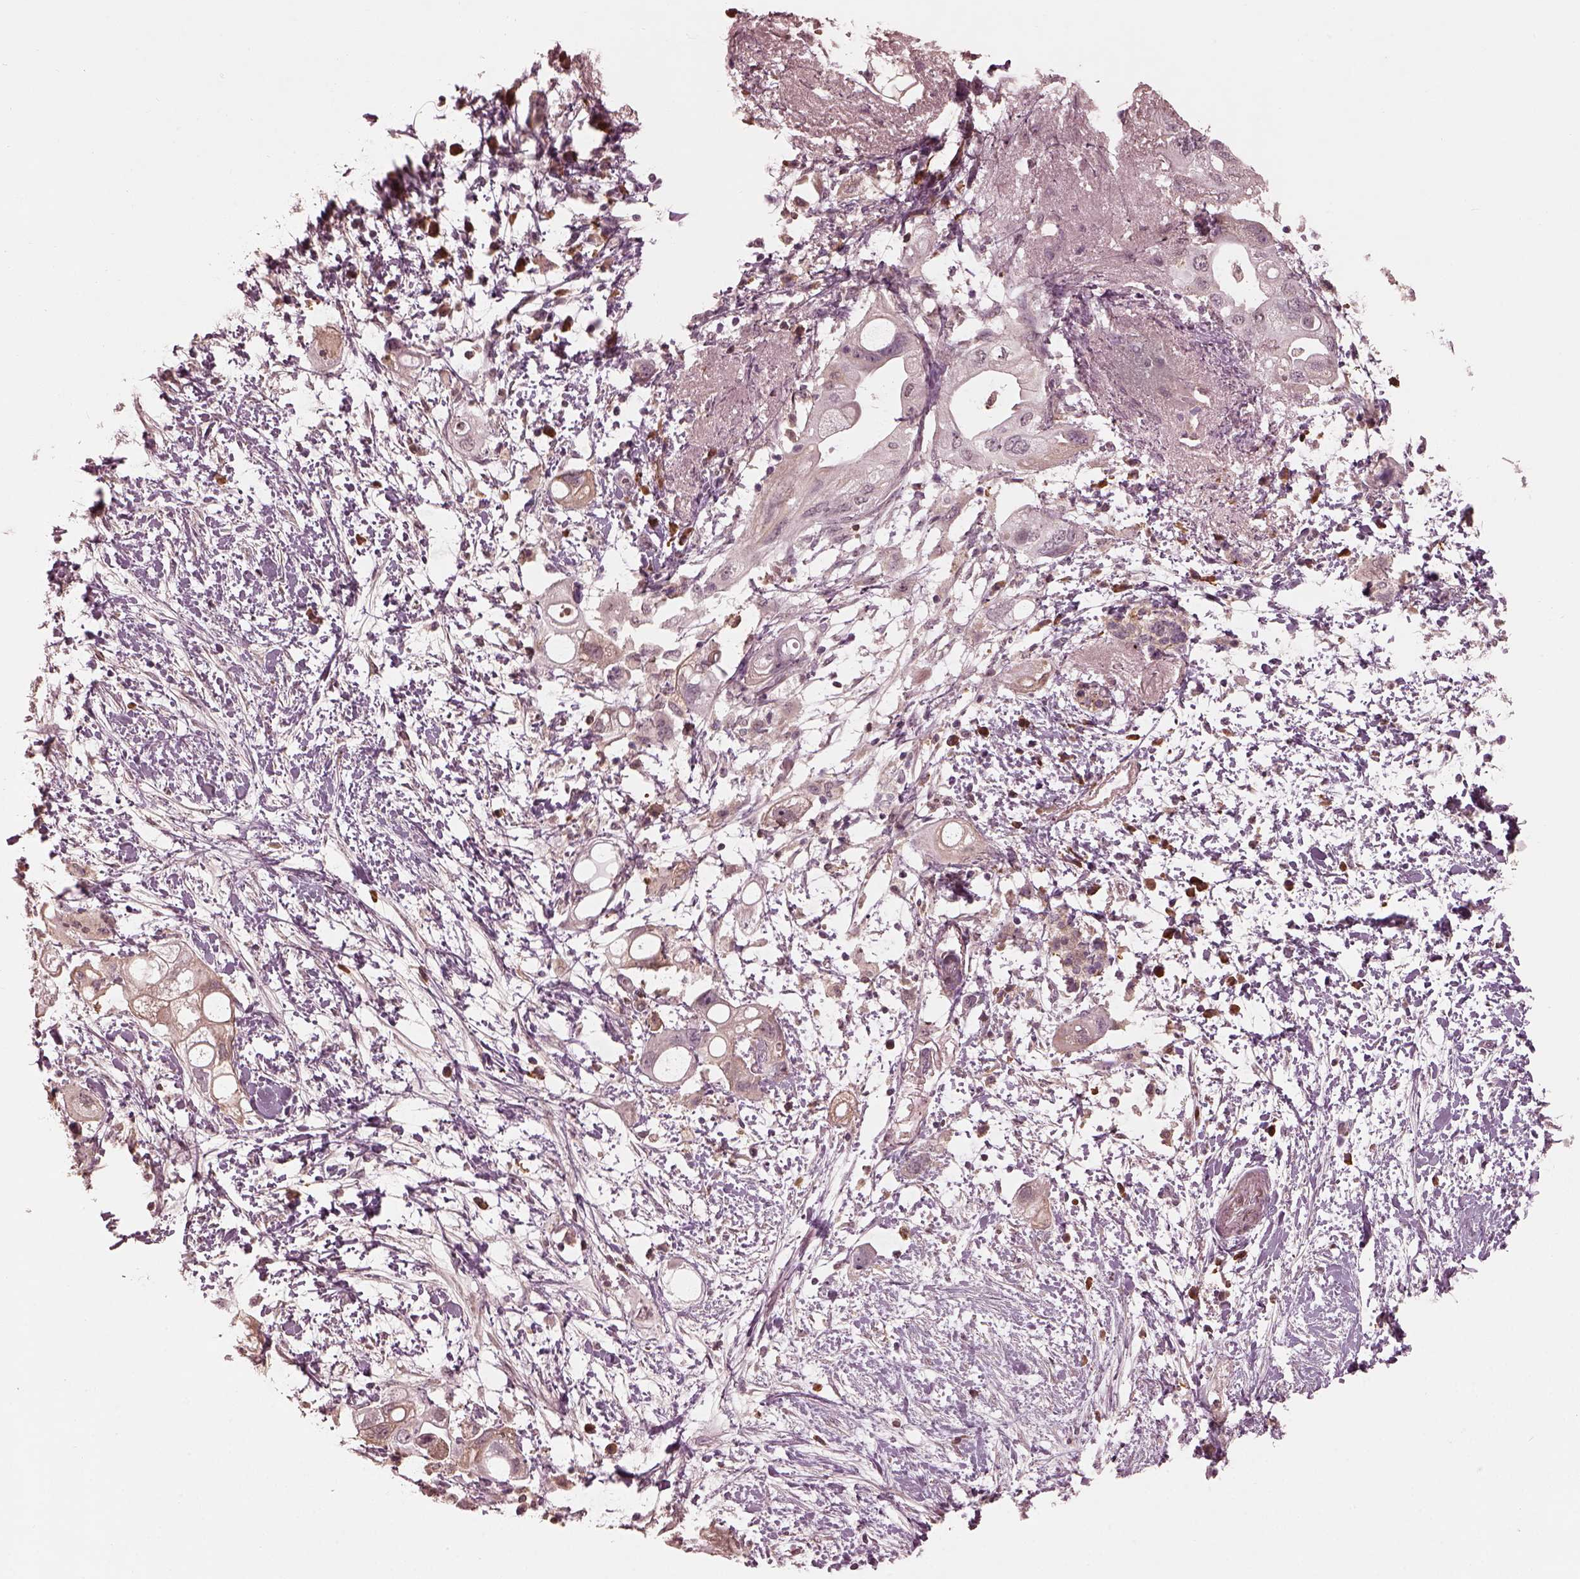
{"staining": {"intensity": "negative", "quantity": "none", "location": "none"}, "tissue": "pancreatic cancer", "cell_type": "Tumor cells", "image_type": "cancer", "snomed": [{"axis": "morphology", "description": "Adenocarcinoma, NOS"}, {"axis": "topography", "description": "Pancreas"}], "caption": "Adenocarcinoma (pancreatic) was stained to show a protein in brown. There is no significant staining in tumor cells.", "gene": "CALR3", "patient": {"sex": "female", "age": 72}}